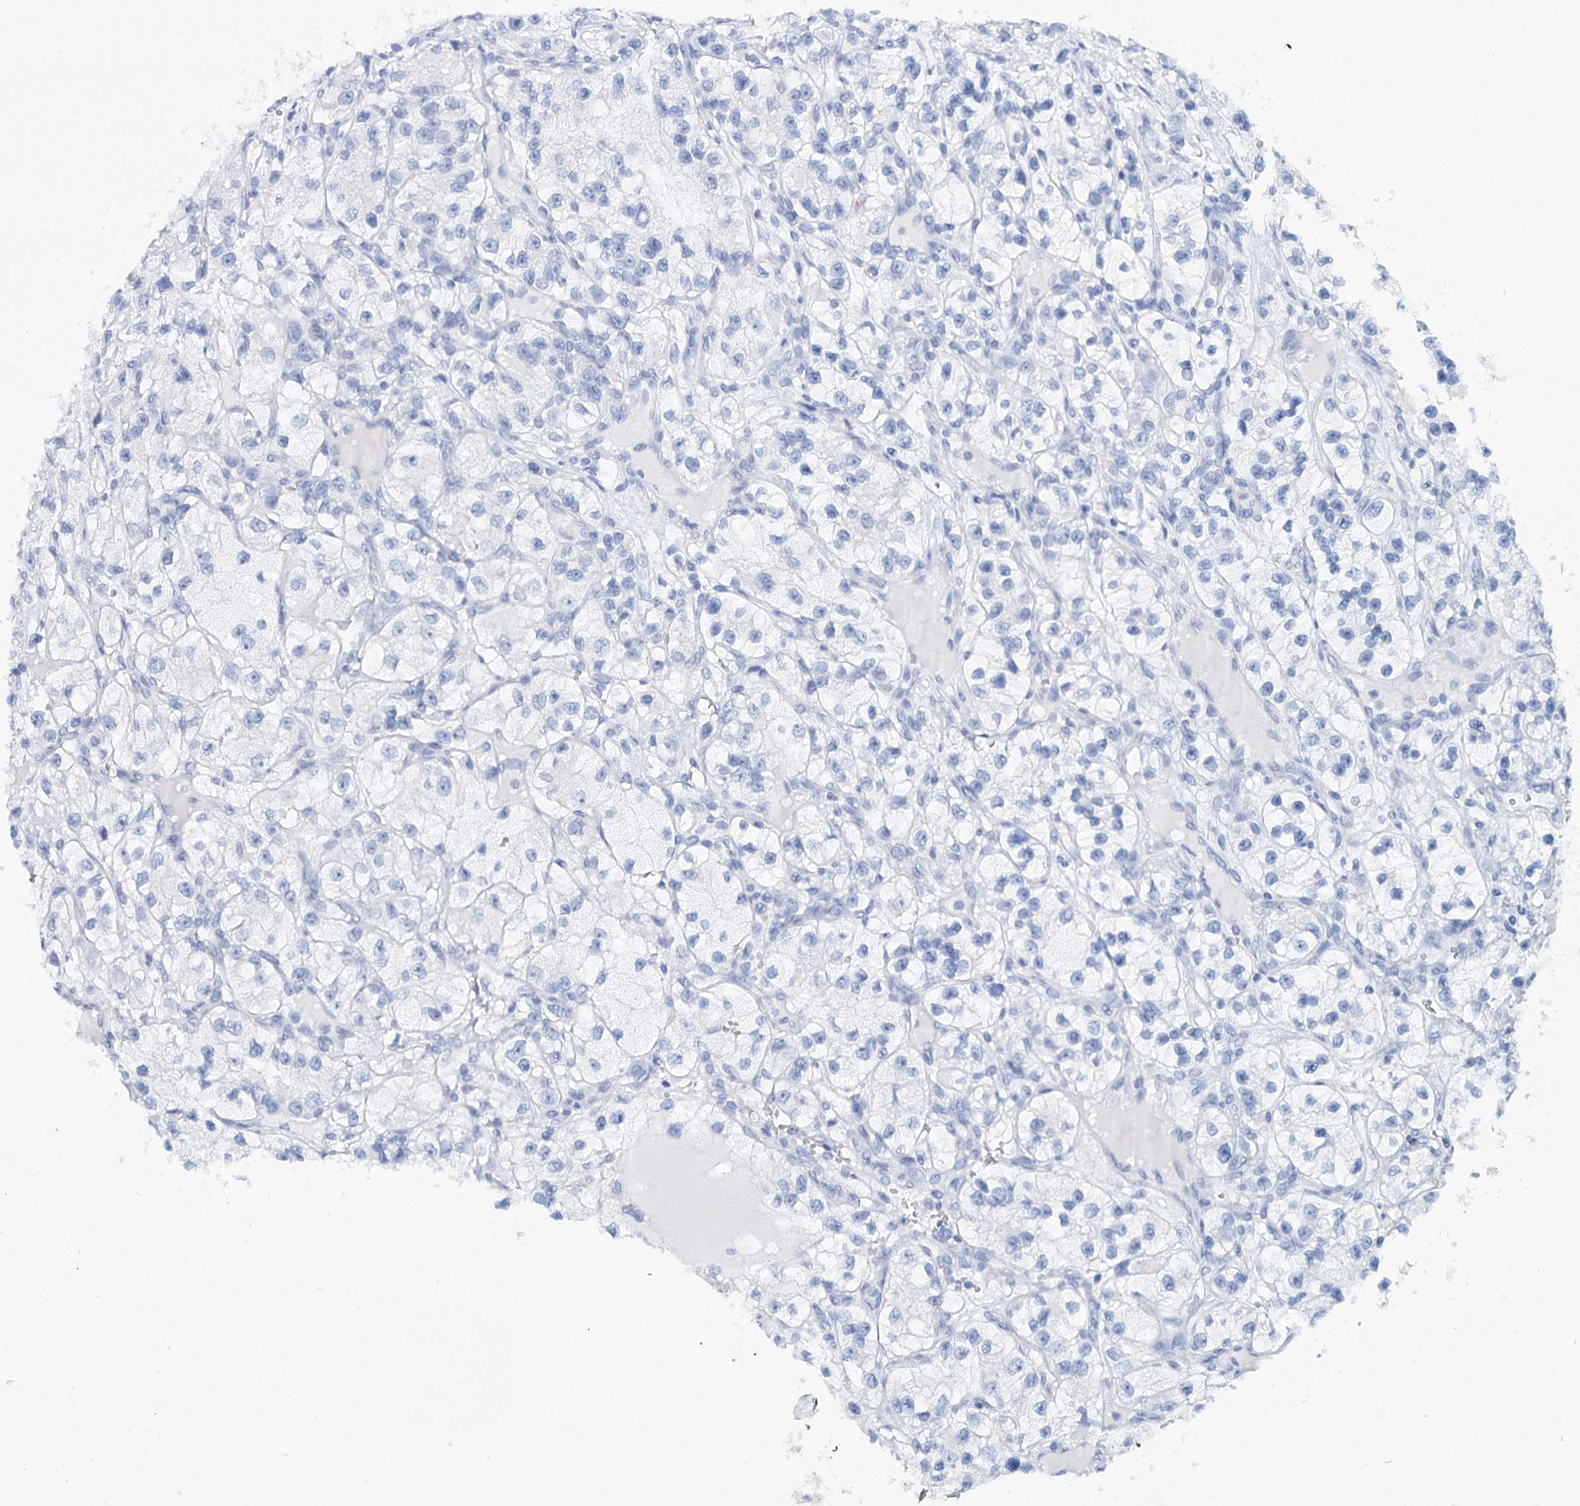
{"staining": {"intensity": "negative", "quantity": "none", "location": "none"}, "tissue": "renal cancer", "cell_type": "Tumor cells", "image_type": "cancer", "snomed": [{"axis": "morphology", "description": "Adenocarcinoma, NOS"}, {"axis": "topography", "description": "Kidney"}], "caption": "Tumor cells are negative for brown protein staining in adenocarcinoma (renal).", "gene": "CEACAM8", "patient": {"sex": "female", "age": 57}}